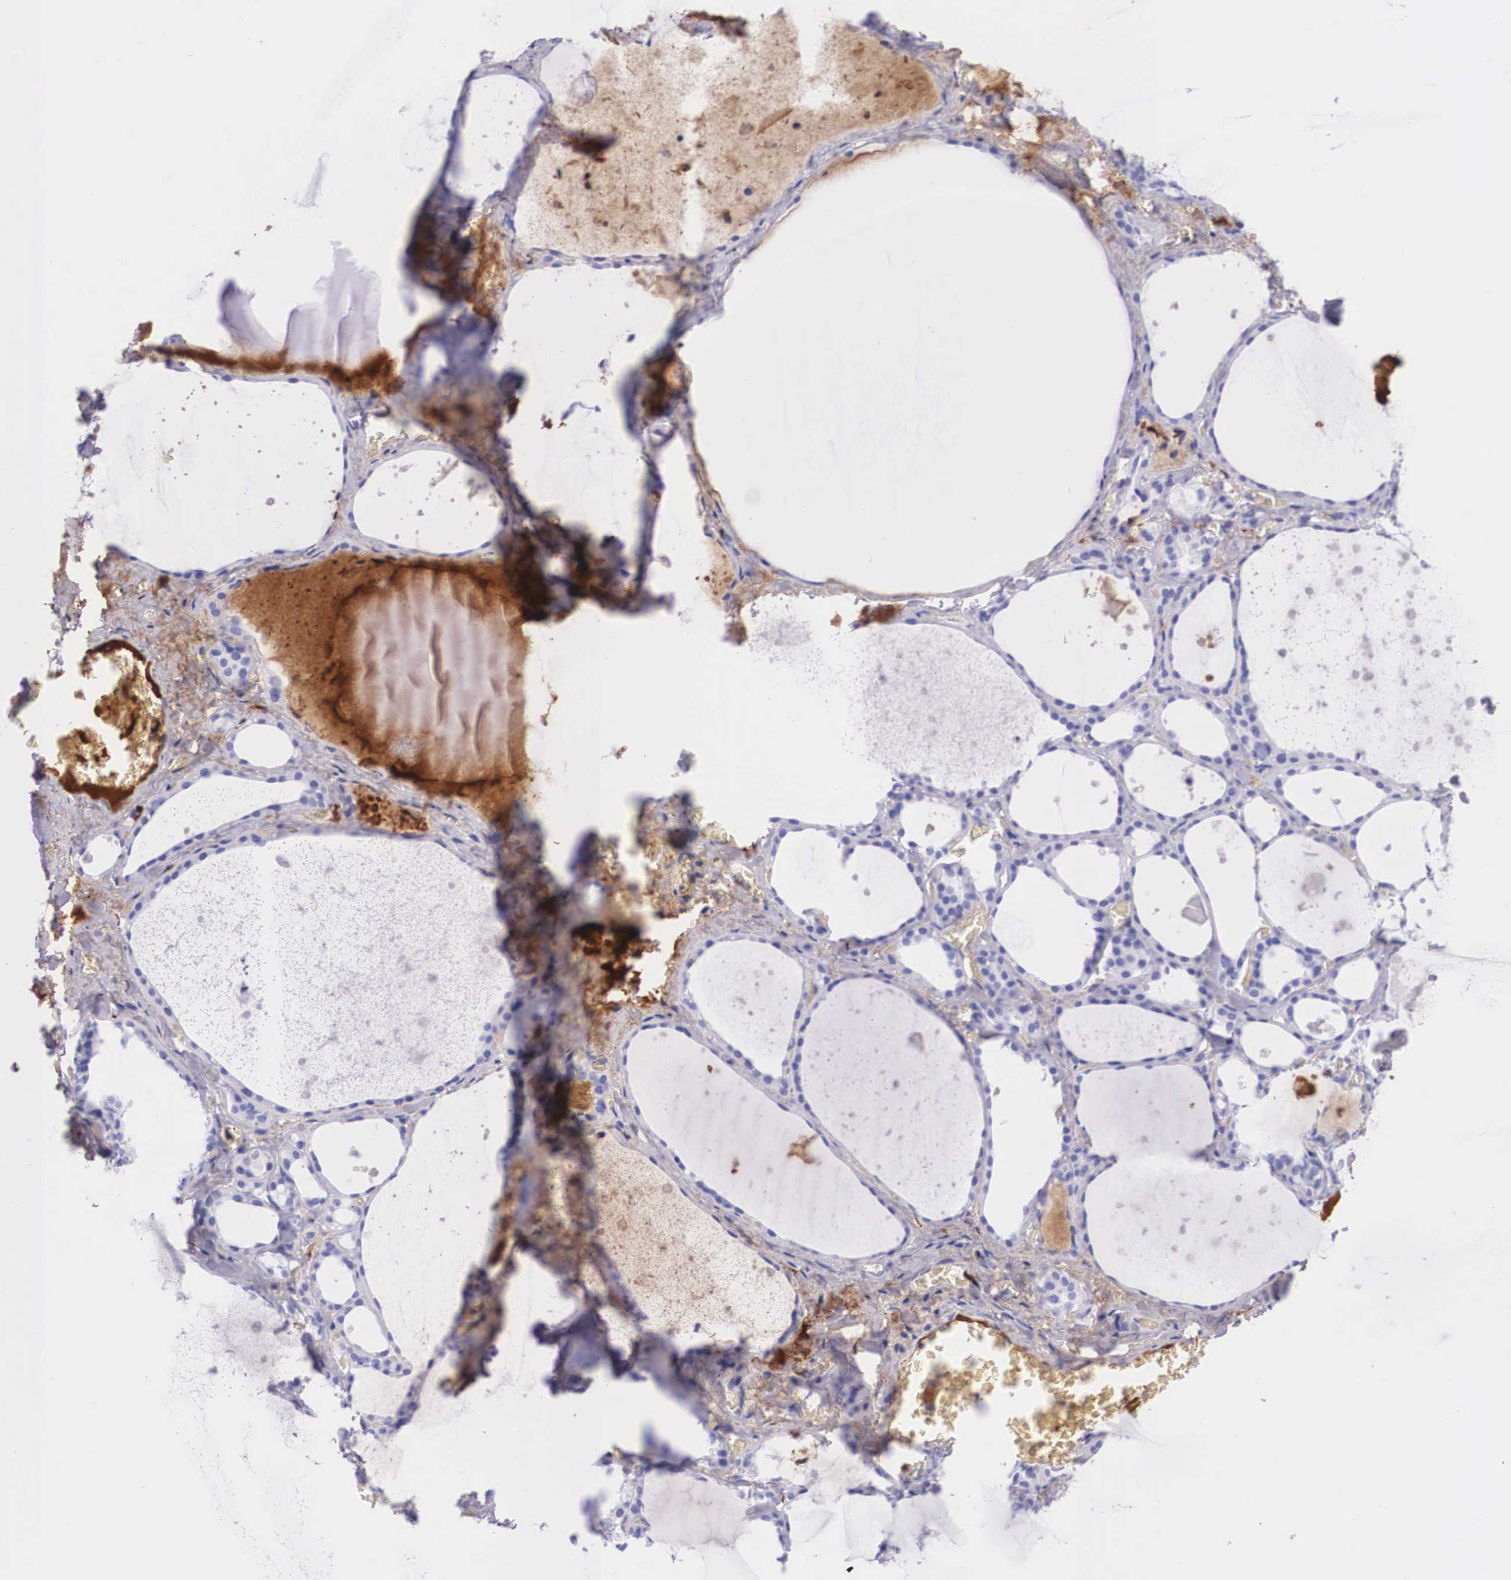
{"staining": {"intensity": "negative", "quantity": "none", "location": "none"}, "tissue": "thyroid gland", "cell_type": "Glandular cells", "image_type": "normal", "snomed": [{"axis": "morphology", "description": "Normal tissue, NOS"}, {"axis": "topography", "description": "Thyroid gland"}], "caption": "Human thyroid gland stained for a protein using immunohistochemistry reveals no positivity in glandular cells.", "gene": "PLG", "patient": {"sex": "male", "age": 76}}